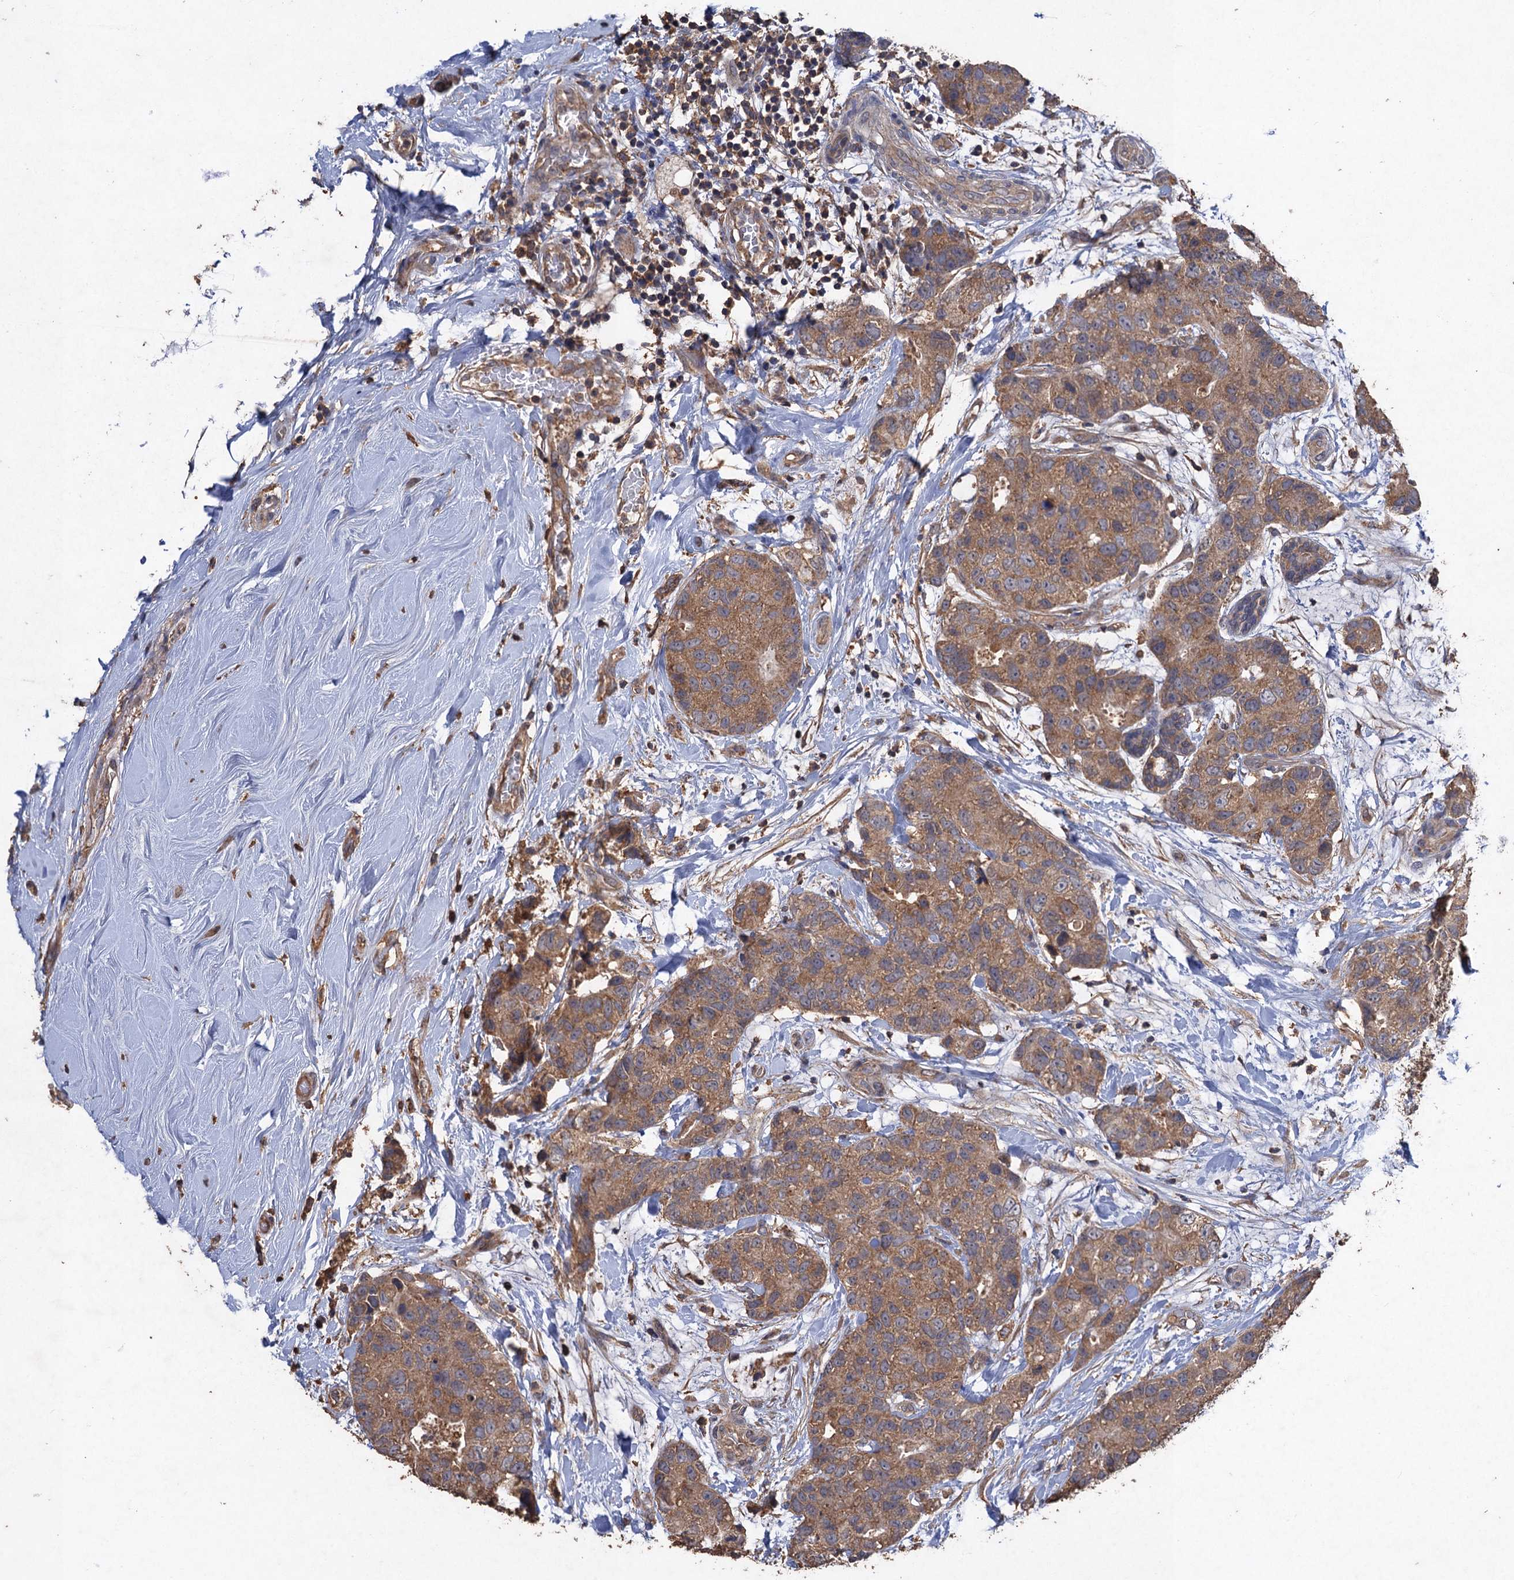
{"staining": {"intensity": "moderate", "quantity": ">75%", "location": "cytoplasmic/membranous"}, "tissue": "breast cancer", "cell_type": "Tumor cells", "image_type": "cancer", "snomed": [{"axis": "morphology", "description": "Duct carcinoma"}, {"axis": "topography", "description": "Breast"}], "caption": "This is a photomicrograph of IHC staining of intraductal carcinoma (breast), which shows moderate positivity in the cytoplasmic/membranous of tumor cells.", "gene": "SCUBE3", "patient": {"sex": "female", "age": 62}}